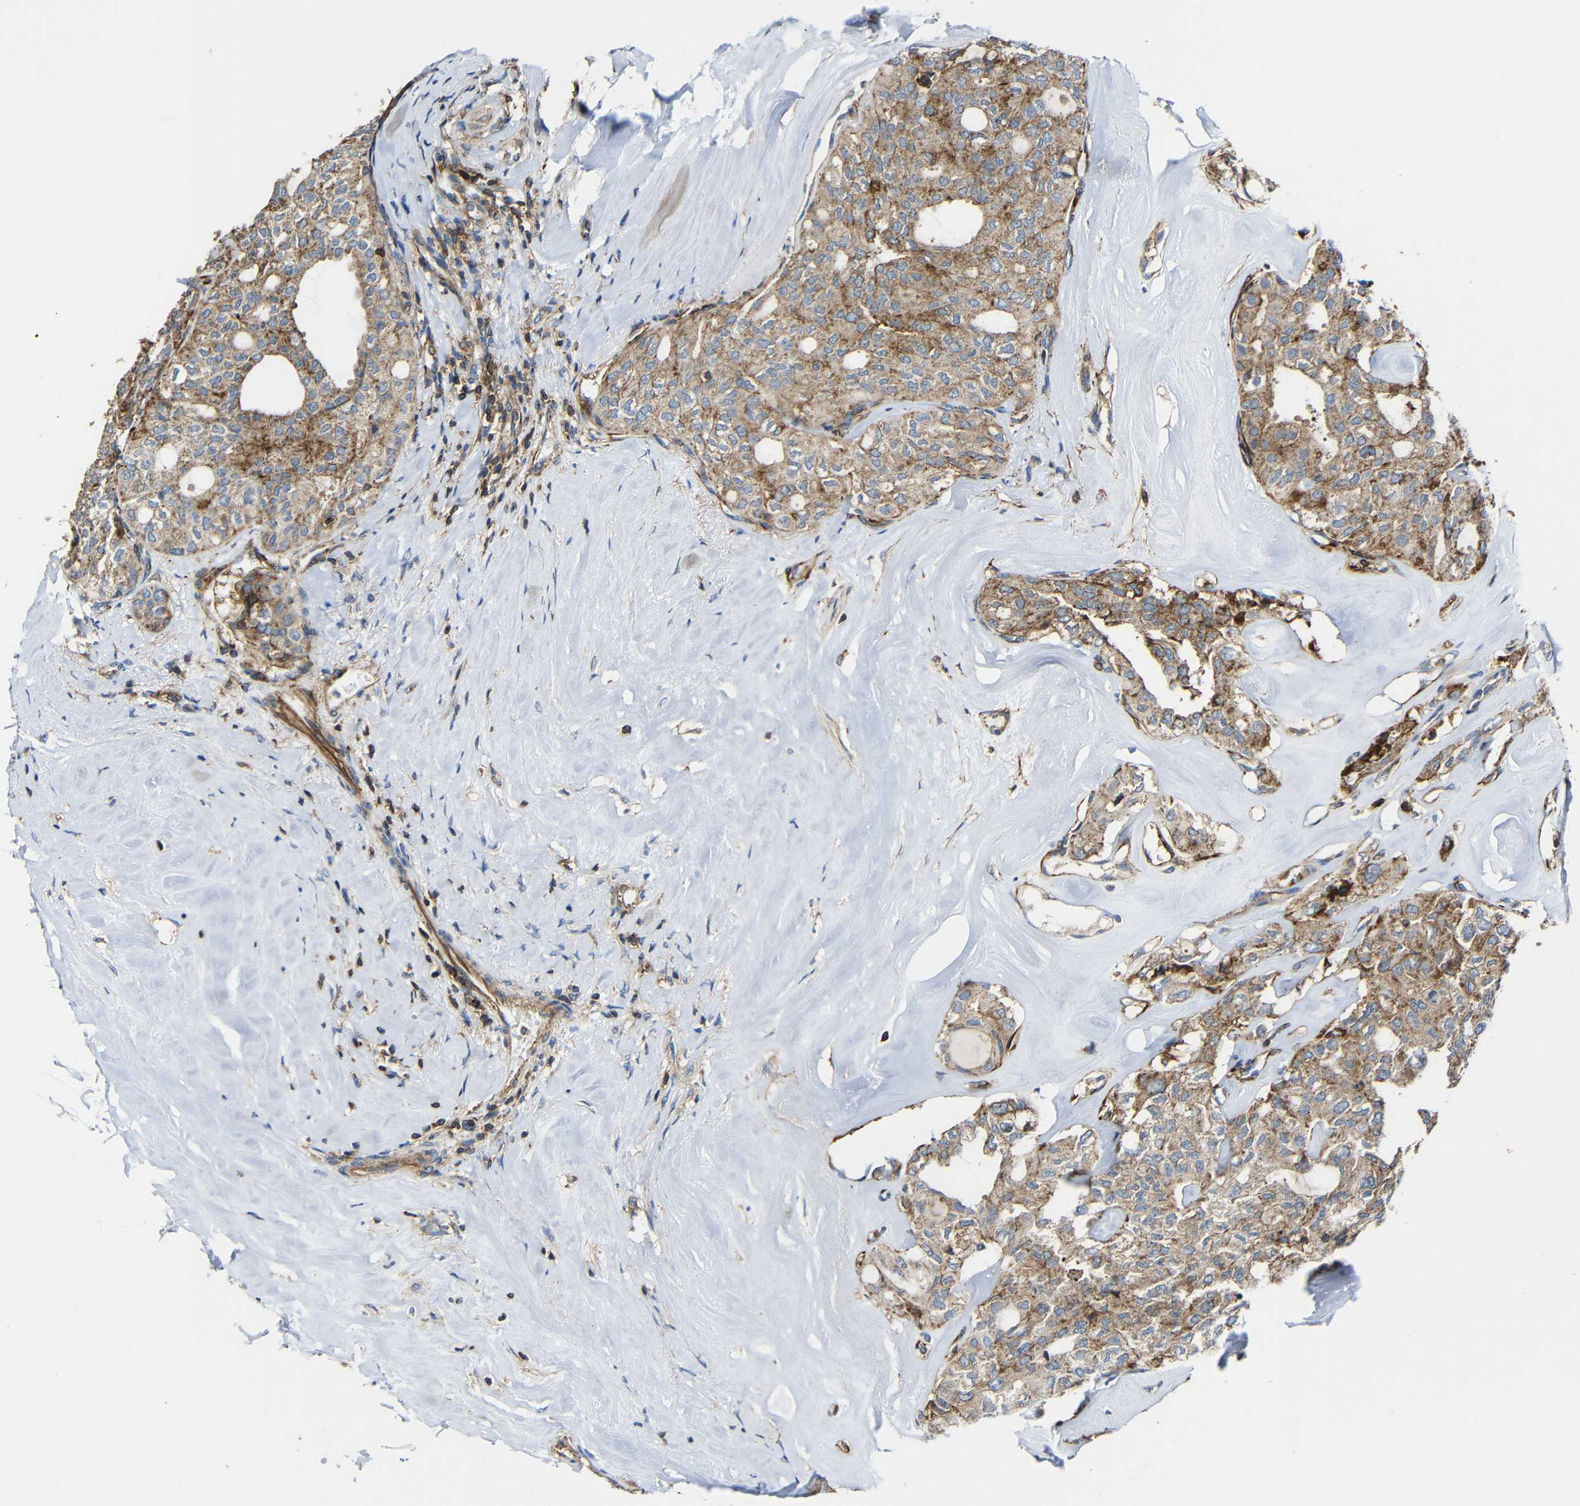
{"staining": {"intensity": "moderate", "quantity": ">75%", "location": "cytoplasmic/membranous"}, "tissue": "thyroid cancer", "cell_type": "Tumor cells", "image_type": "cancer", "snomed": [{"axis": "morphology", "description": "Follicular adenoma carcinoma, NOS"}, {"axis": "topography", "description": "Thyroid gland"}], "caption": "This is a micrograph of immunohistochemistry staining of thyroid follicular adenoma carcinoma, which shows moderate positivity in the cytoplasmic/membranous of tumor cells.", "gene": "IGSF10", "patient": {"sex": "male", "age": 75}}